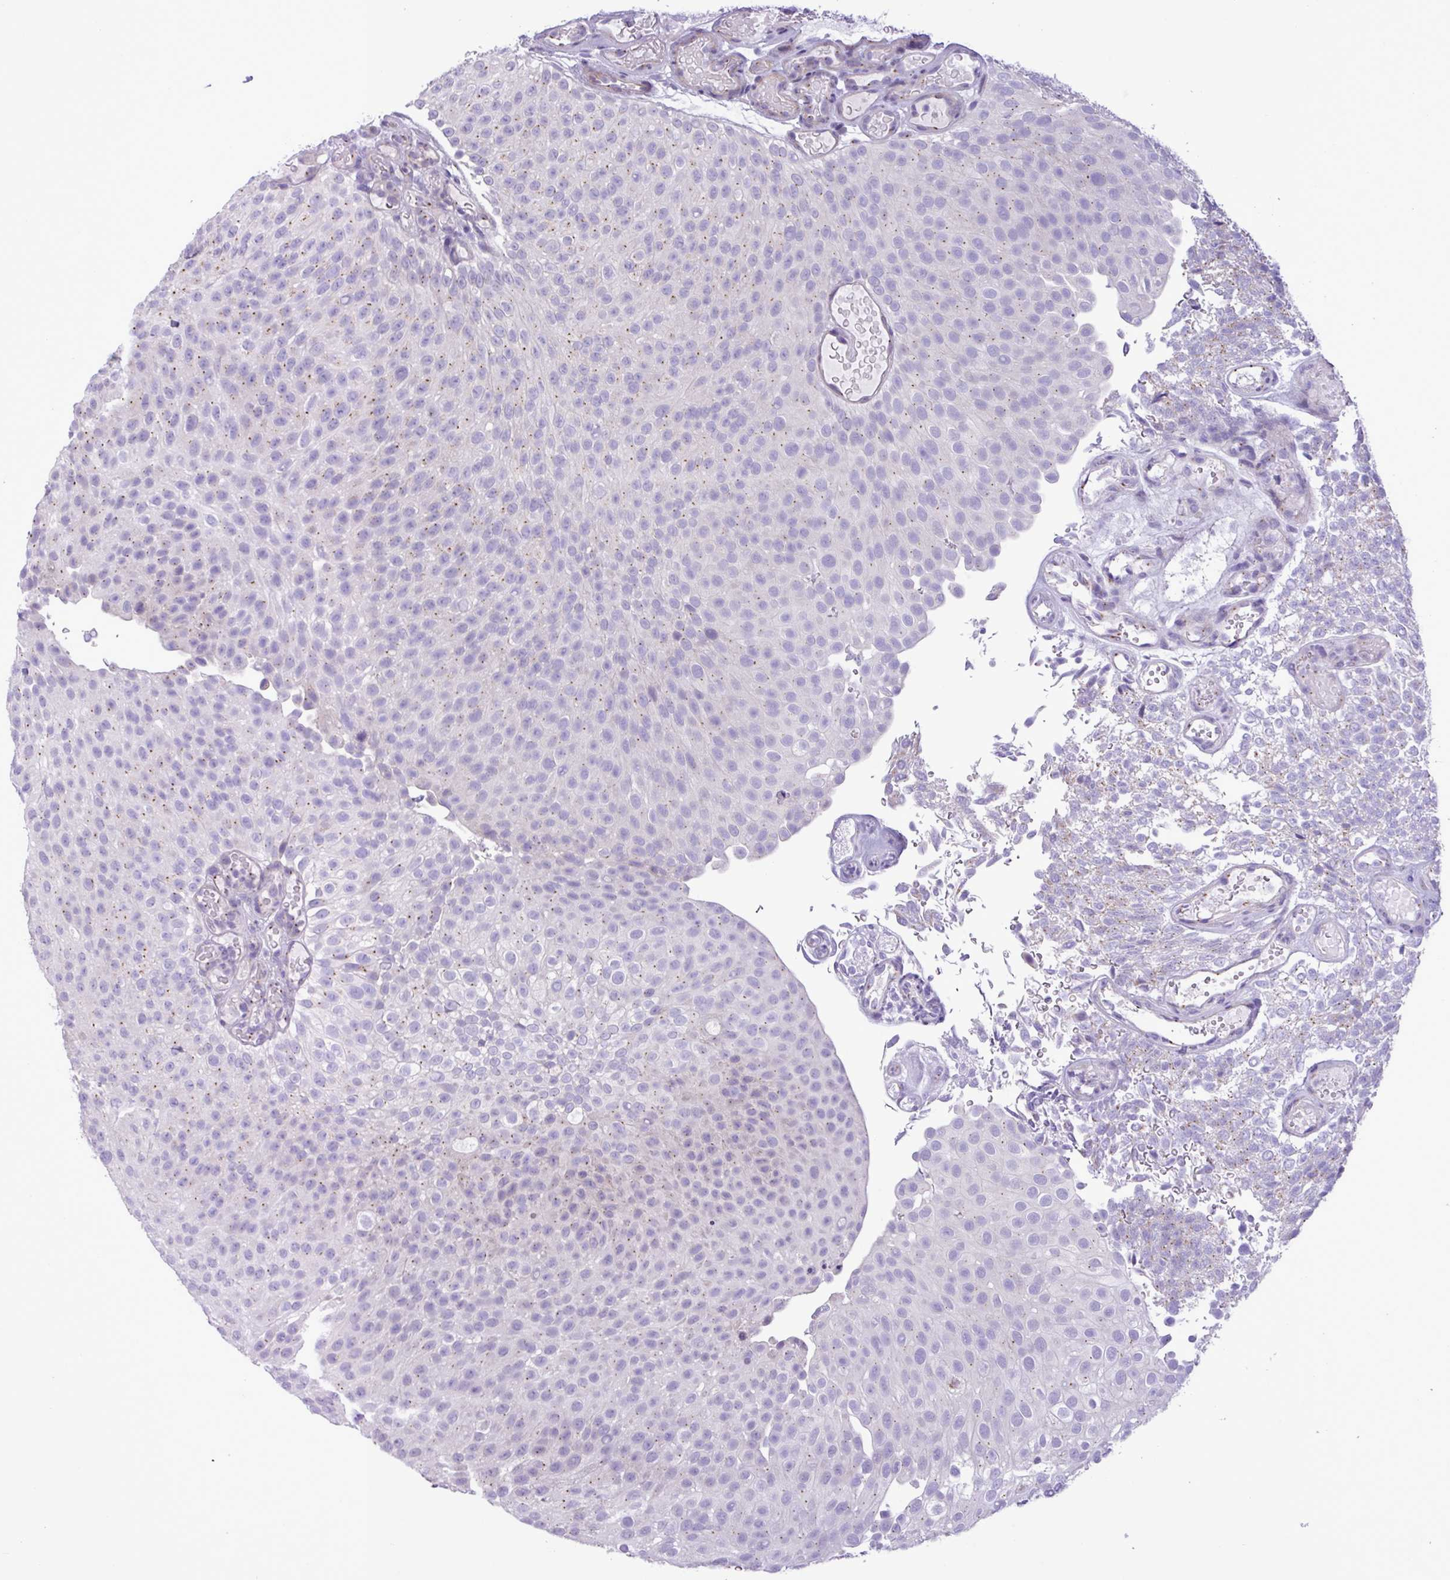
{"staining": {"intensity": "weak", "quantity": "25%-75%", "location": "cytoplasmic/membranous"}, "tissue": "urothelial cancer", "cell_type": "Tumor cells", "image_type": "cancer", "snomed": [{"axis": "morphology", "description": "Urothelial carcinoma, Low grade"}, {"axis": "topography", "description": "Urinary bladder"}], "caption": "The image displays staining of urothelial cancer, revealing weak cytoplasmic/membranous protein expression (brown color) within tumor cells. (Brightfield microscopy of DAB IHC at high magnification).", "gene": "SPINK8", "patient": {"sex": "male", "age": 78}}